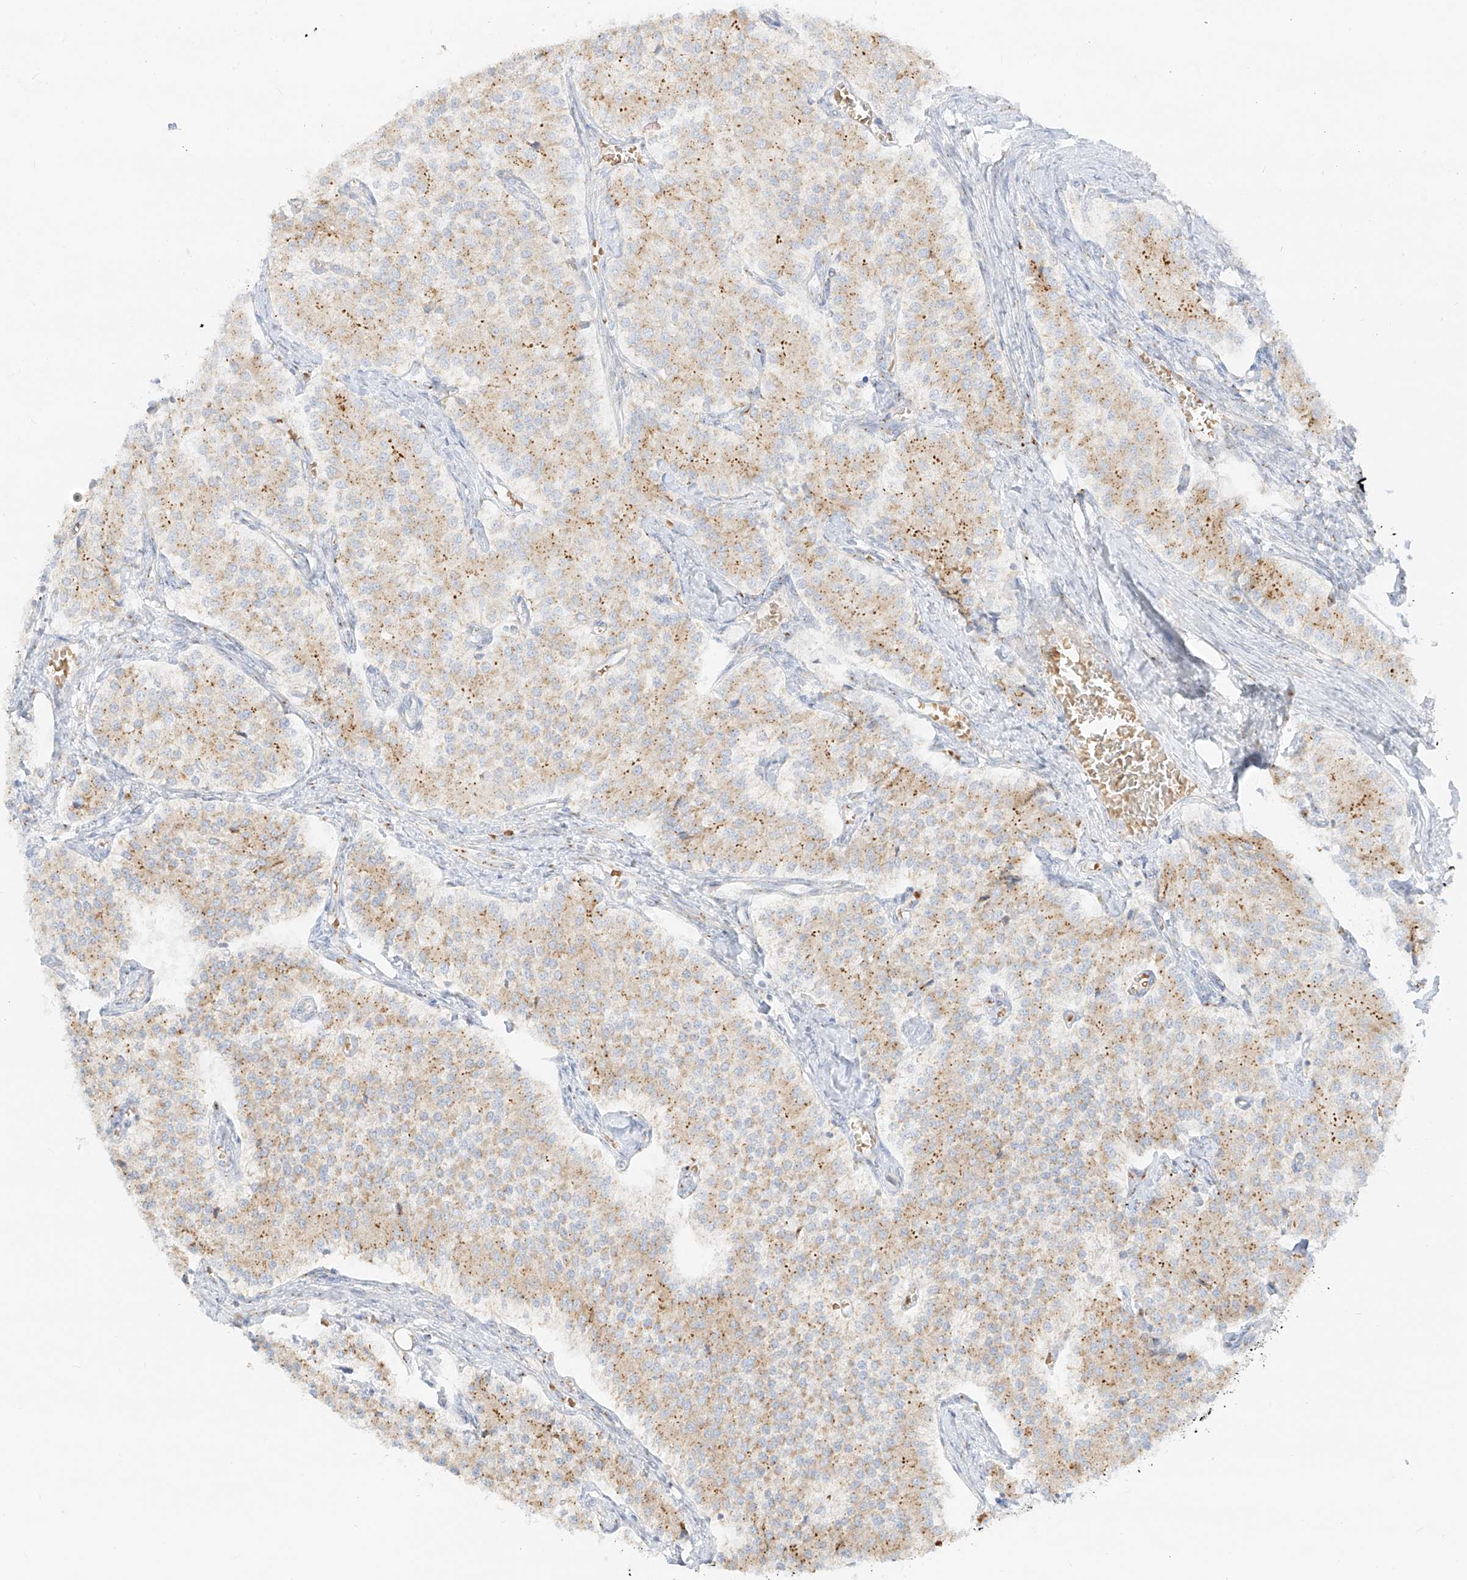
{"staining": {"intensity": "moderate", "quantity": ">75%", "location": "cytoplasmic/membranous"}, "tissue": "carcinoid", "cell_type": "Tumor cells", "image_type": "cancer", "snomed": [{"axis": "morphology", "description": "Carcinoid, malignant, NOS"}, {"axis": "topography", "description": "Colon"}], "caption": "This histopathology image demonstrates carcinoid stained with immunohistochemistry to label a protein in brown. The cytoplasmic/membranous of tumor cells show moderate positivity for the protein. Nuclei are counter-stained blue.", "gene": "TMEM87B", "patient": {"sex": "female", "age": 52}}